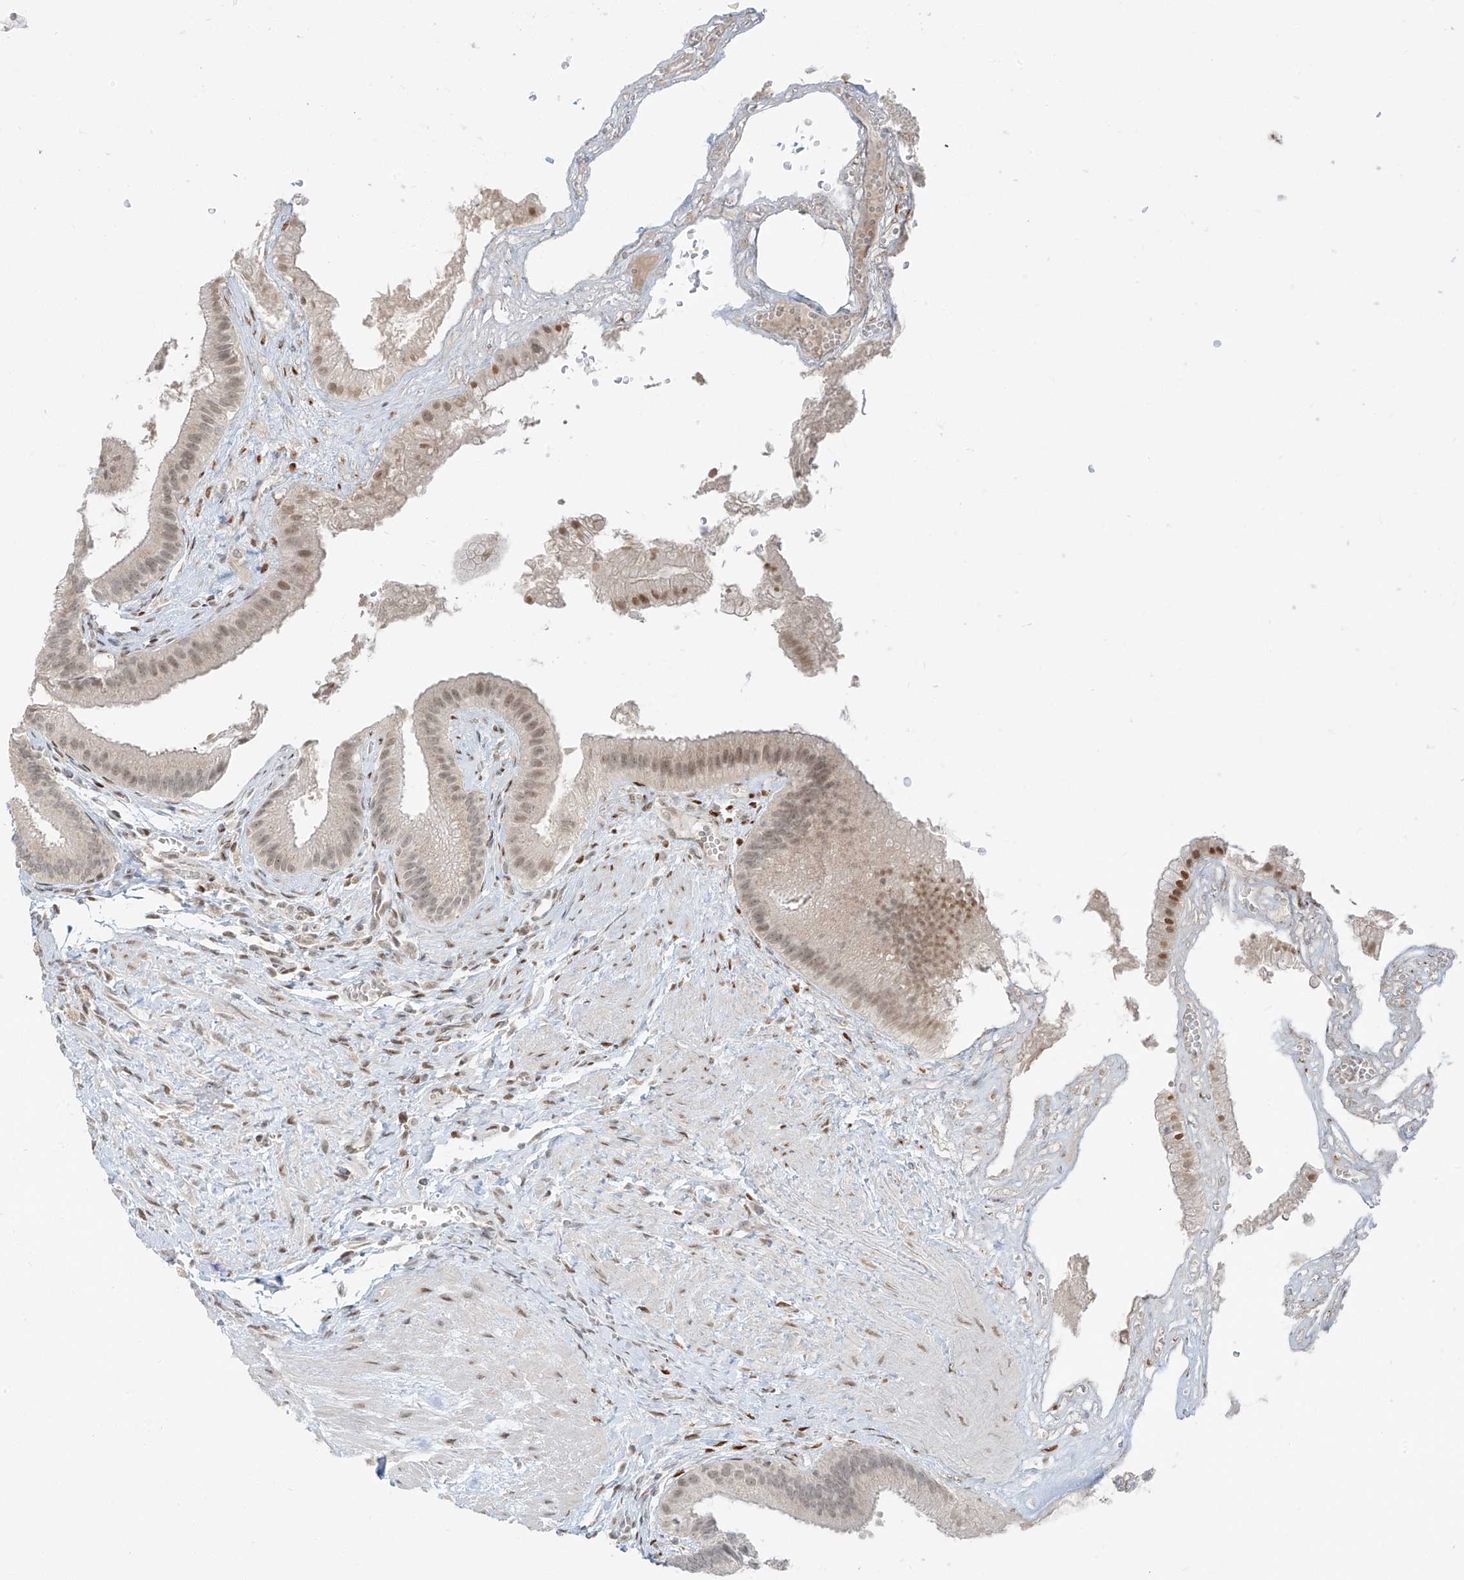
{"staining": {"intensity": "moderate", "quantity": "25%-75%", "location": "nuclear"}, "tissue": "gallbladder", "cell_type": "Glandular cells", "image_type": "normal", "snomed": [{"axis": "morphology", "description": "Normal tissue, NOS"}, {"axis": "topography", "description": "Gallbladder"}], "caption": "Brown immunohistochemical staining in benign gallbladder shows moderate nuclear positivity in about 25%-75% of glandular cells.", "gene": "ZNF774", "patient": {"sex": "male", "age": 55}}